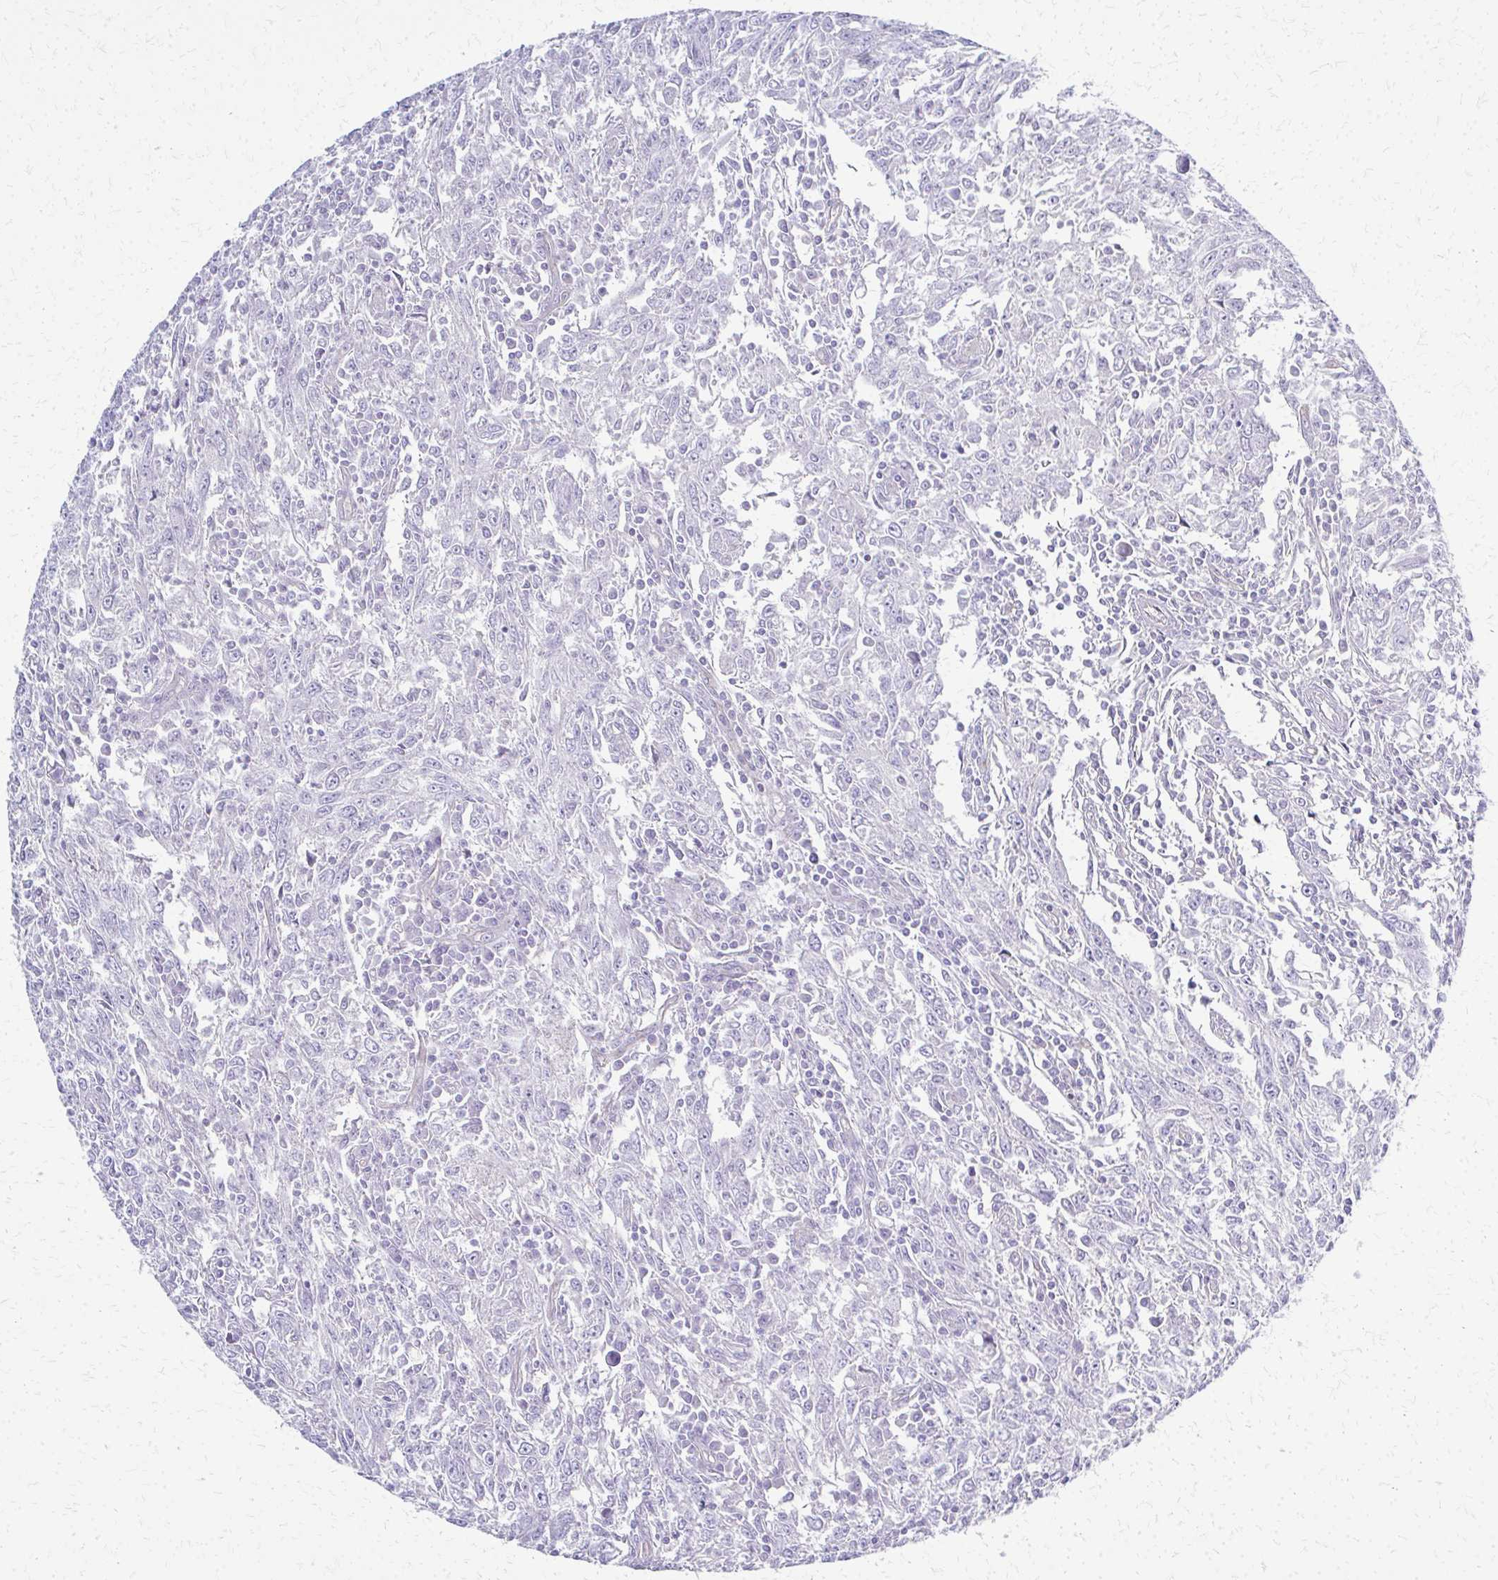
{"staining": {"intensity": "negative", "quantity": "none", "location": "none"}, "tissue": "breast cancer", "cell_type": "Tumor cells", "image_type": "cancer", "snomed": [{"axis": "morphology", "description": "Duct carcinoma"}, {"axis": "topography", "description": "Breast"}], "caption": "DAB immunohistochemical staining of breast cancer displays no significant expression in tumor cells.", "gene": "TPSG1", "patient": {"sex": "female", "age": 50}}